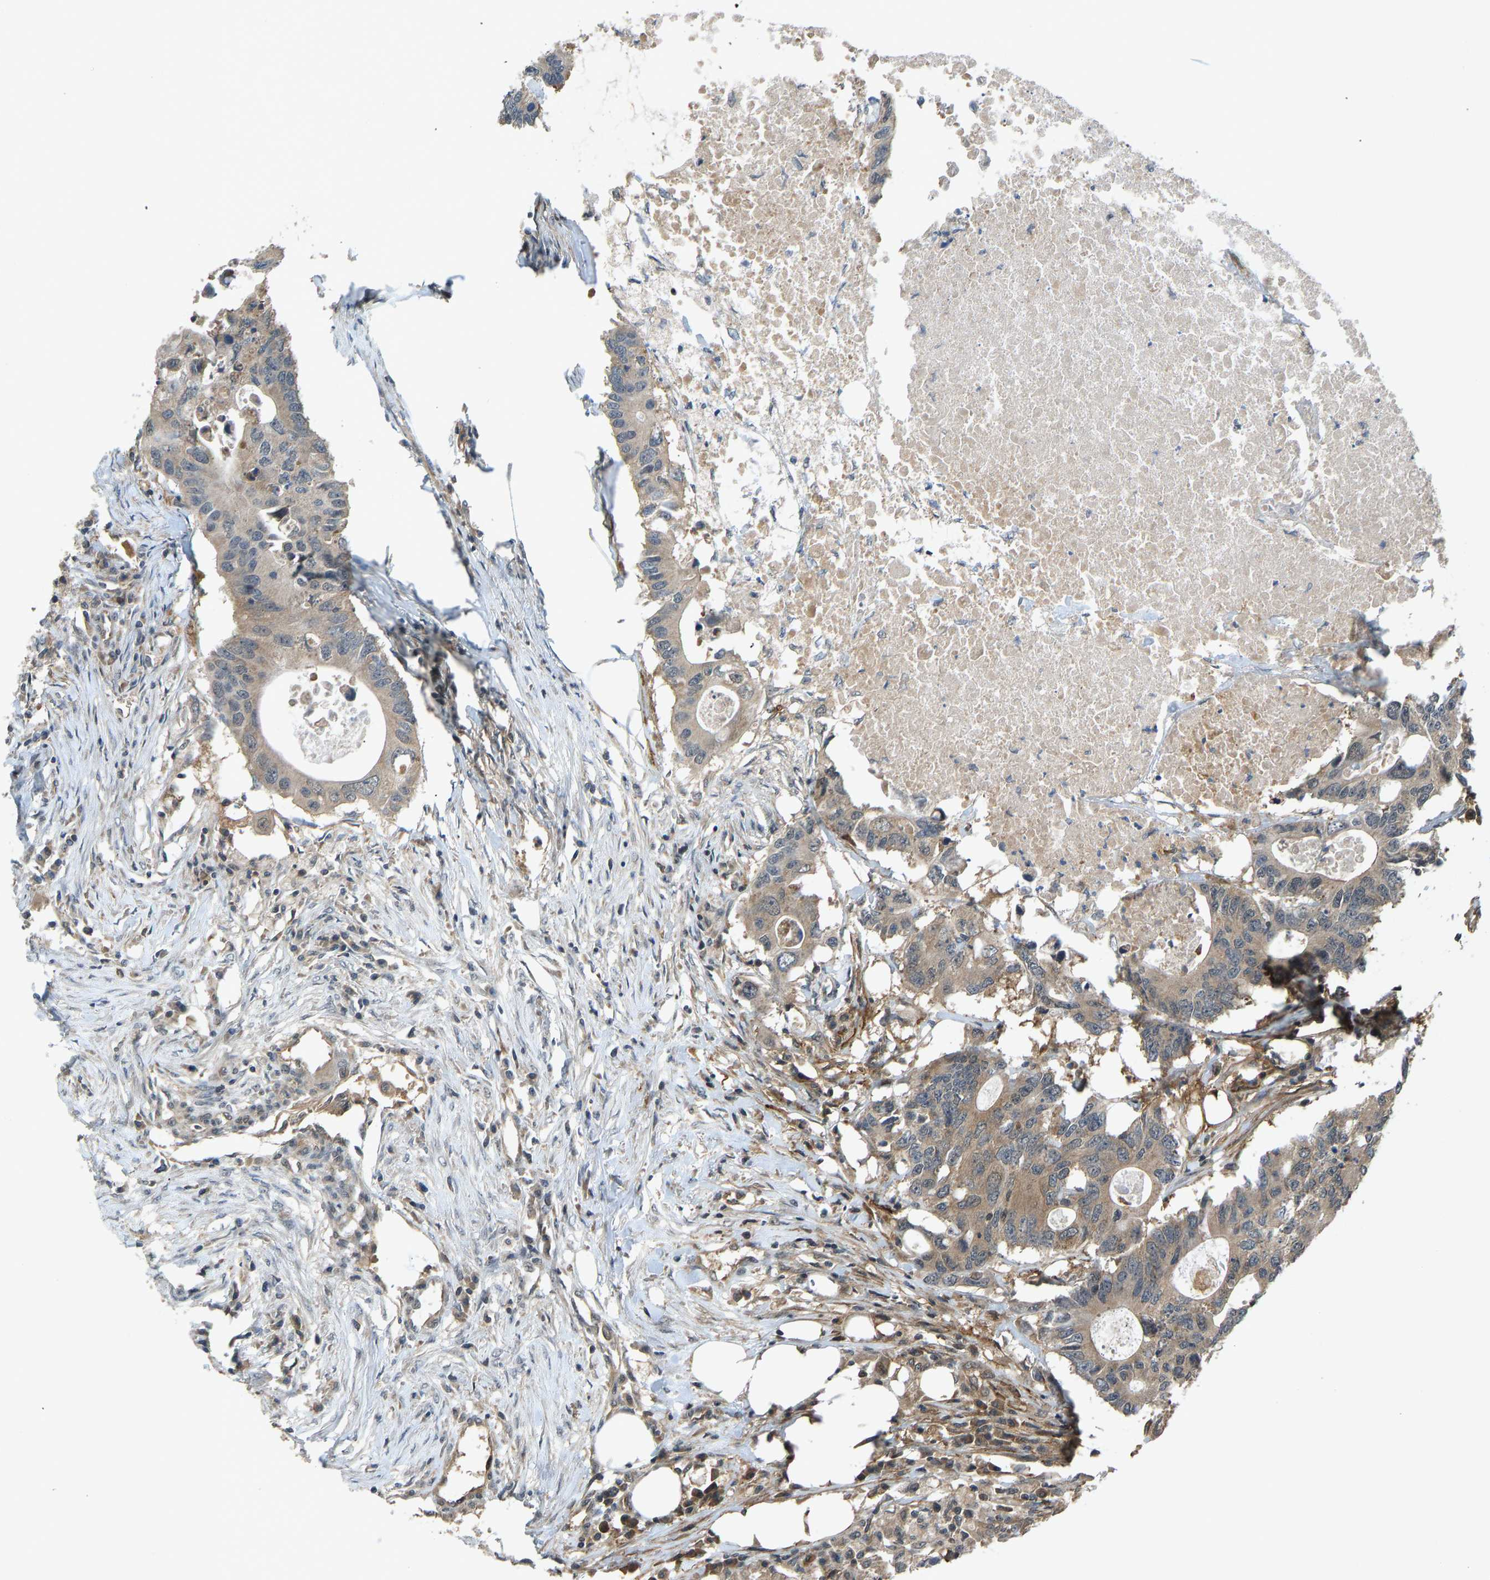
{"staining": {"intensity": "moderate", "quantity": "<25%", "location": "cytoplasmic/membranous"}, "tissue": "colorectal cancer", "cell_type": "Tumor cells", "image_type": "cancer", "snomed": [{"axis": "morphology", "description": "Adenocarcinoma, NOS"}, {"axis": "topography", "description": "Colon"}], "caption": "This is an image of immunohistochemistry (IHC) staining of adenocarcinoma (colorectal), which shows moderate staining in the cytoplasmic/membranous of tumor cells.", "gene": "CCT8", "patient": {"sex": "male", "age": 71}}